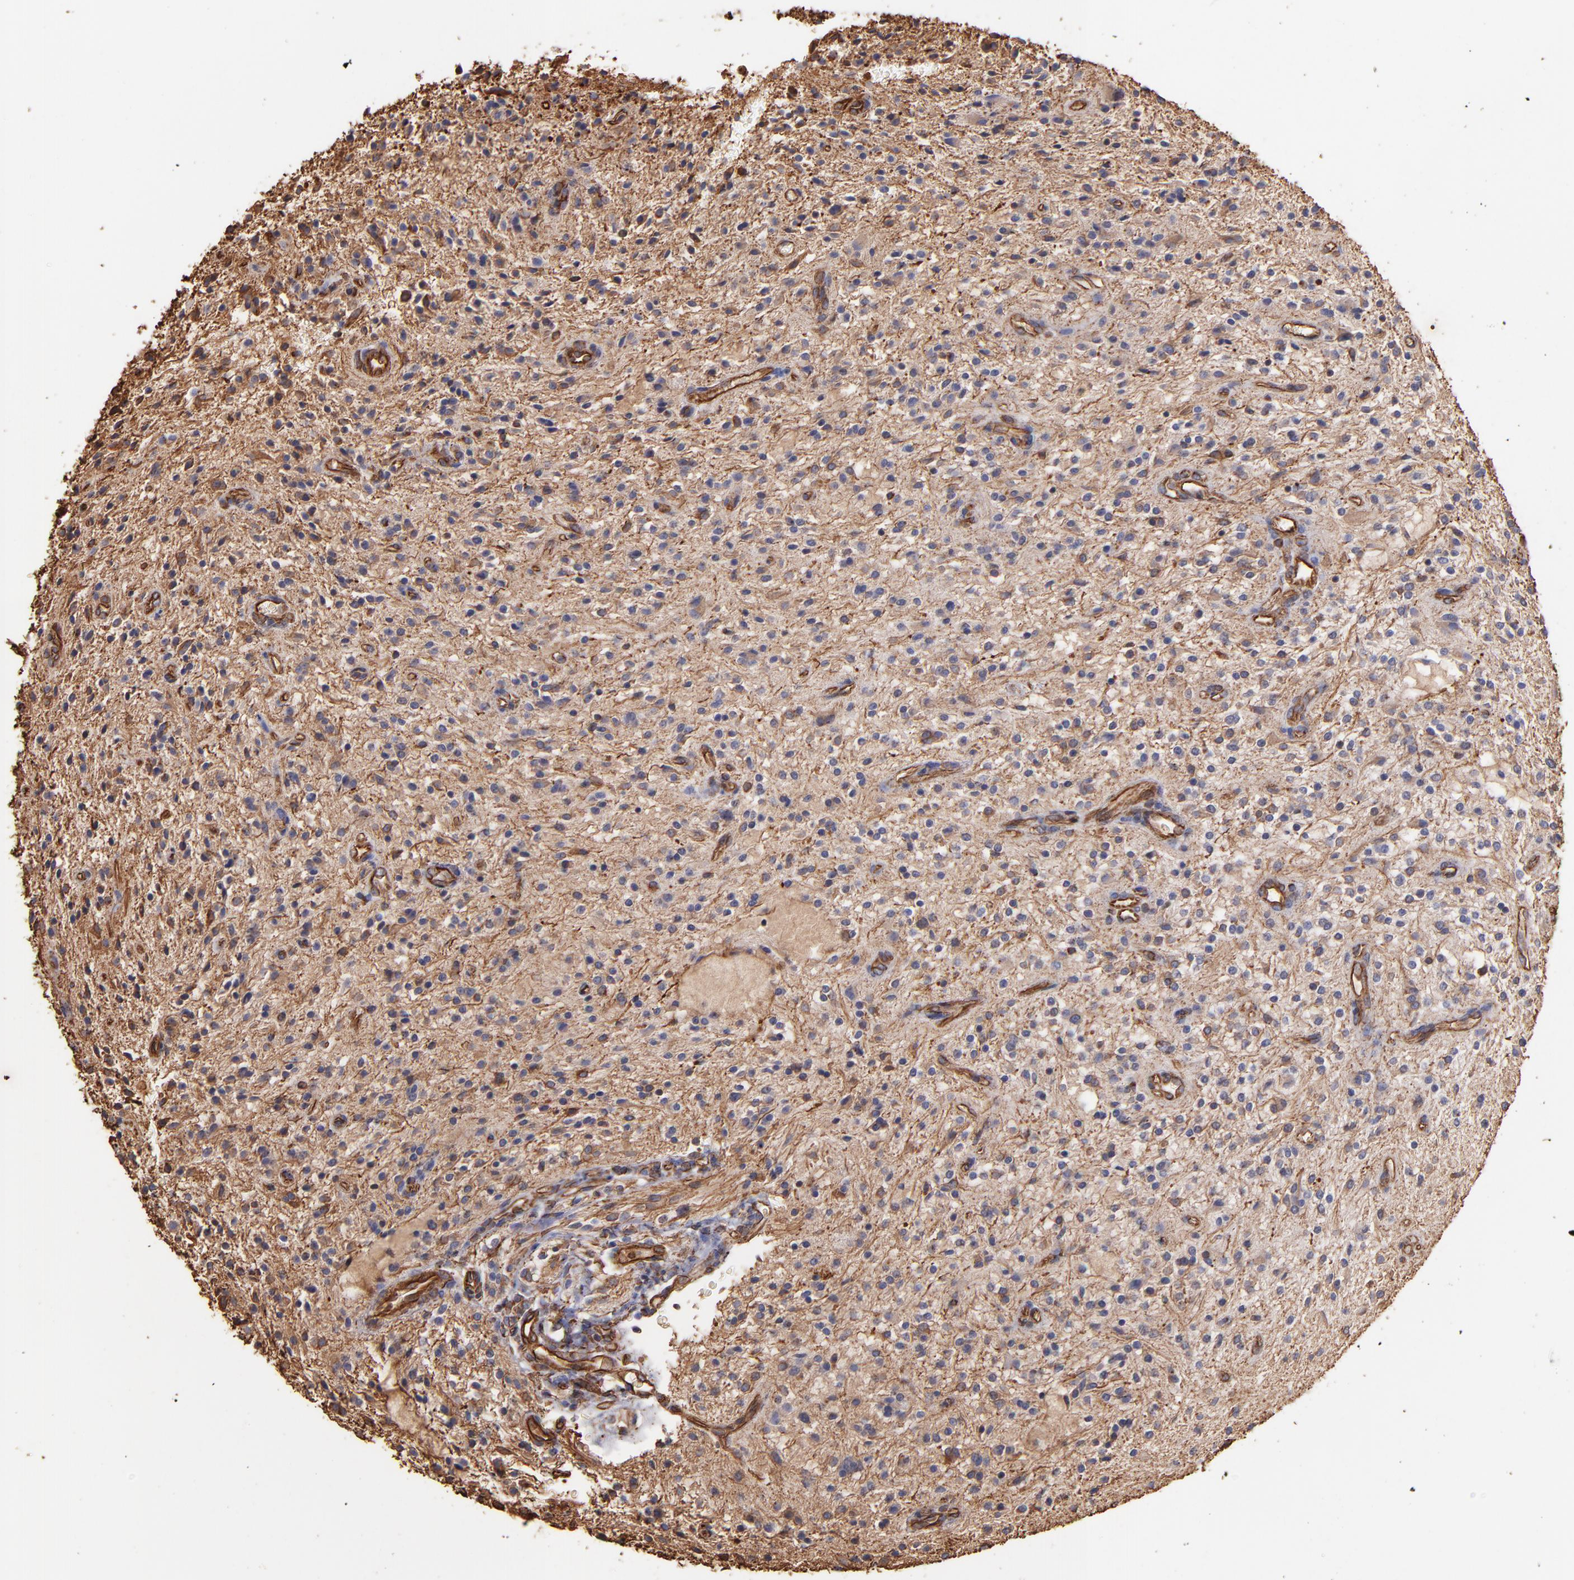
{"staining": {"intensity": "moderate", "quantity": ">75%", "location": "cytoplasmic/membranous"}, "tissue": "glioma", "cell_type": "Tumor cells", "image_type": "cancer", "snomed": [{"axis": "morphology", "description": "Glioma, malignant, NOS"}, {"axis": "topography", "description": "Cerebellum"}], "caption": "Tumor cells exhibit medium levels of moderate cytoplasmic/membranous staining in approximately >75% of cells in human malignant glioma. (Brightfield microscopy of DAB IHC at high magnification).", "gene": "VIM", "patient": {"sex": "female", "age": 10}}